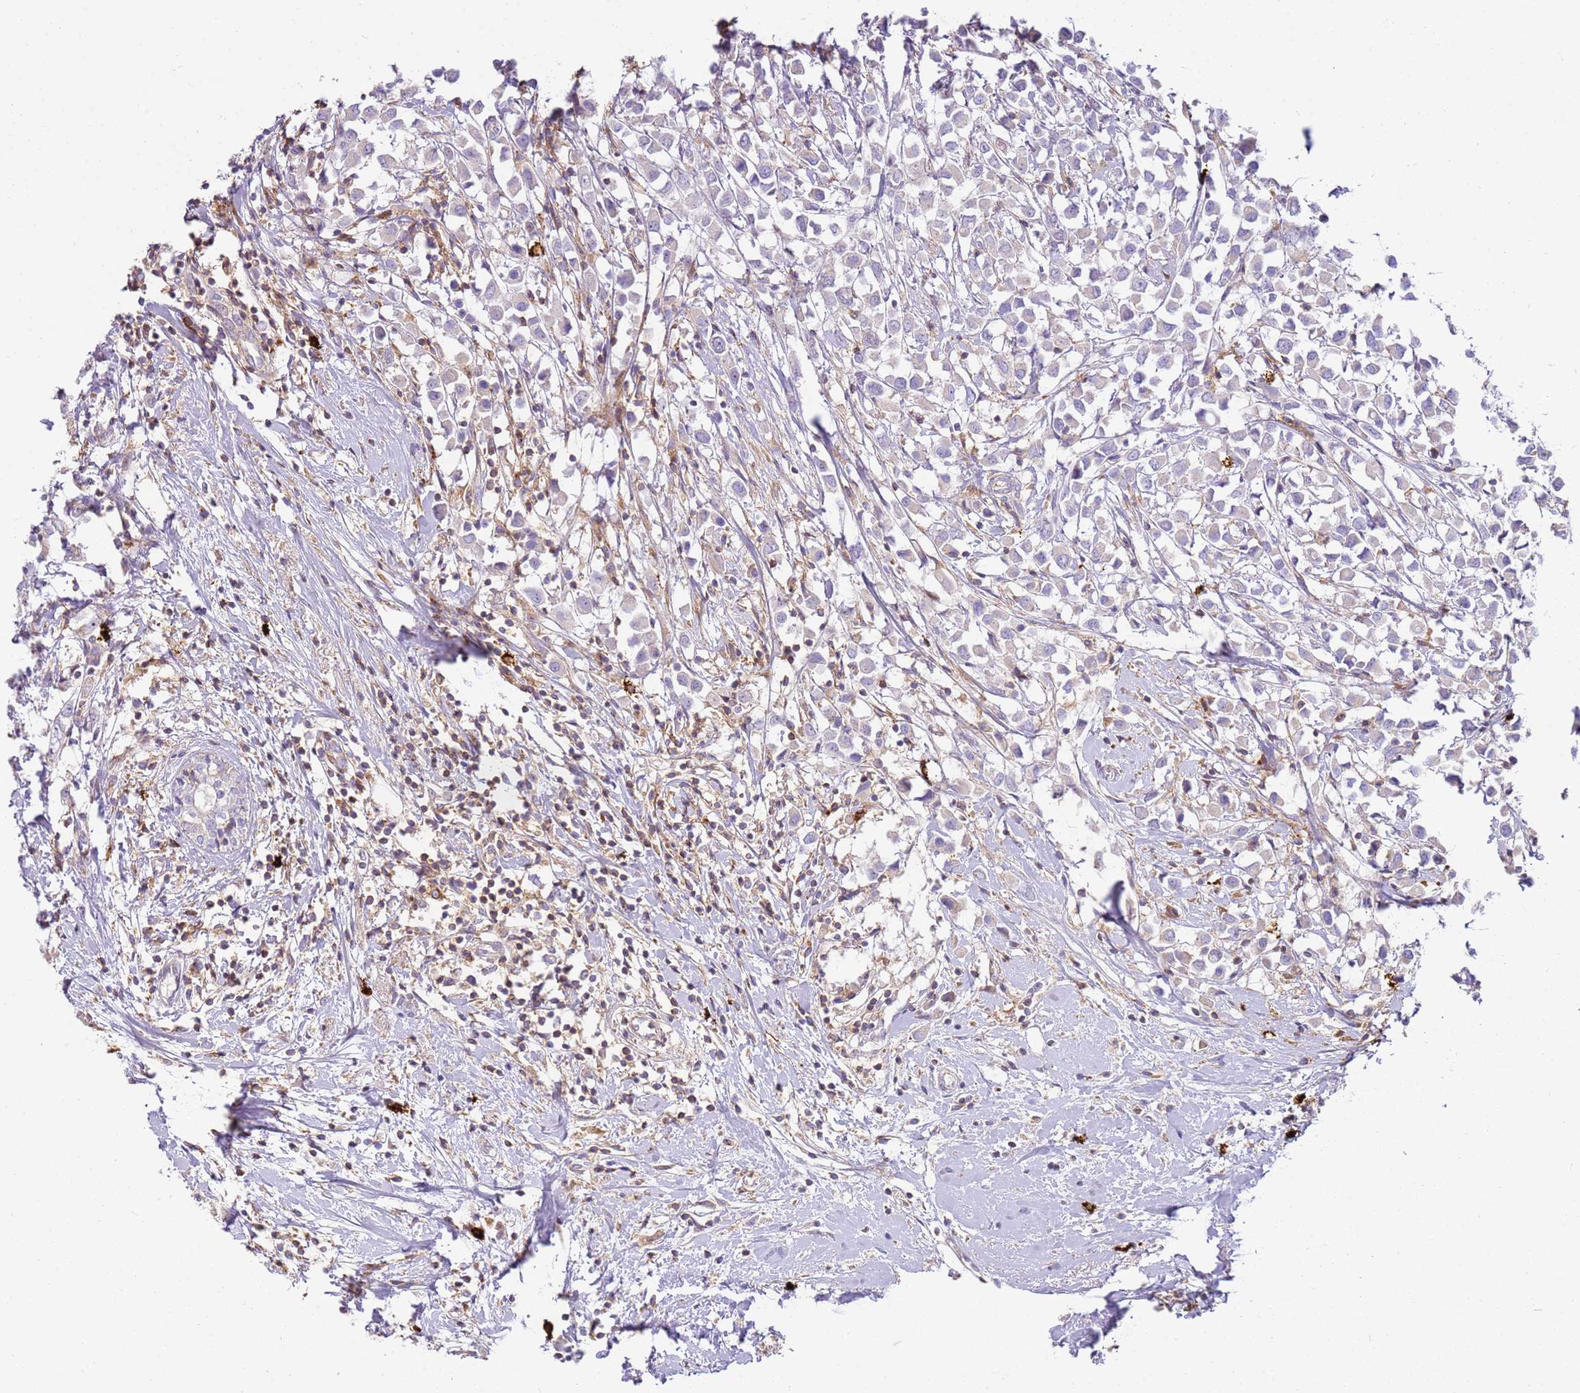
{"staining": {"intensity": "negative", "quantity": "none", "location": "none"}, "tissue": "breast cancer", "cell_type": "Tumor cells", "image_type": "cancer", "snomed": [{"axis": "morphology", "description": "Duct carcinoma"}, {"axis": "topography", "description": "Breast"}], "caption": "High power microscopy image of an immunohistochemistry micrograph of breast infiltrating ductal carcinoma, revealing no significant expression in tumor cells.", "gene": "FPR1", "patient": {"sex": "female", "age": 61}}